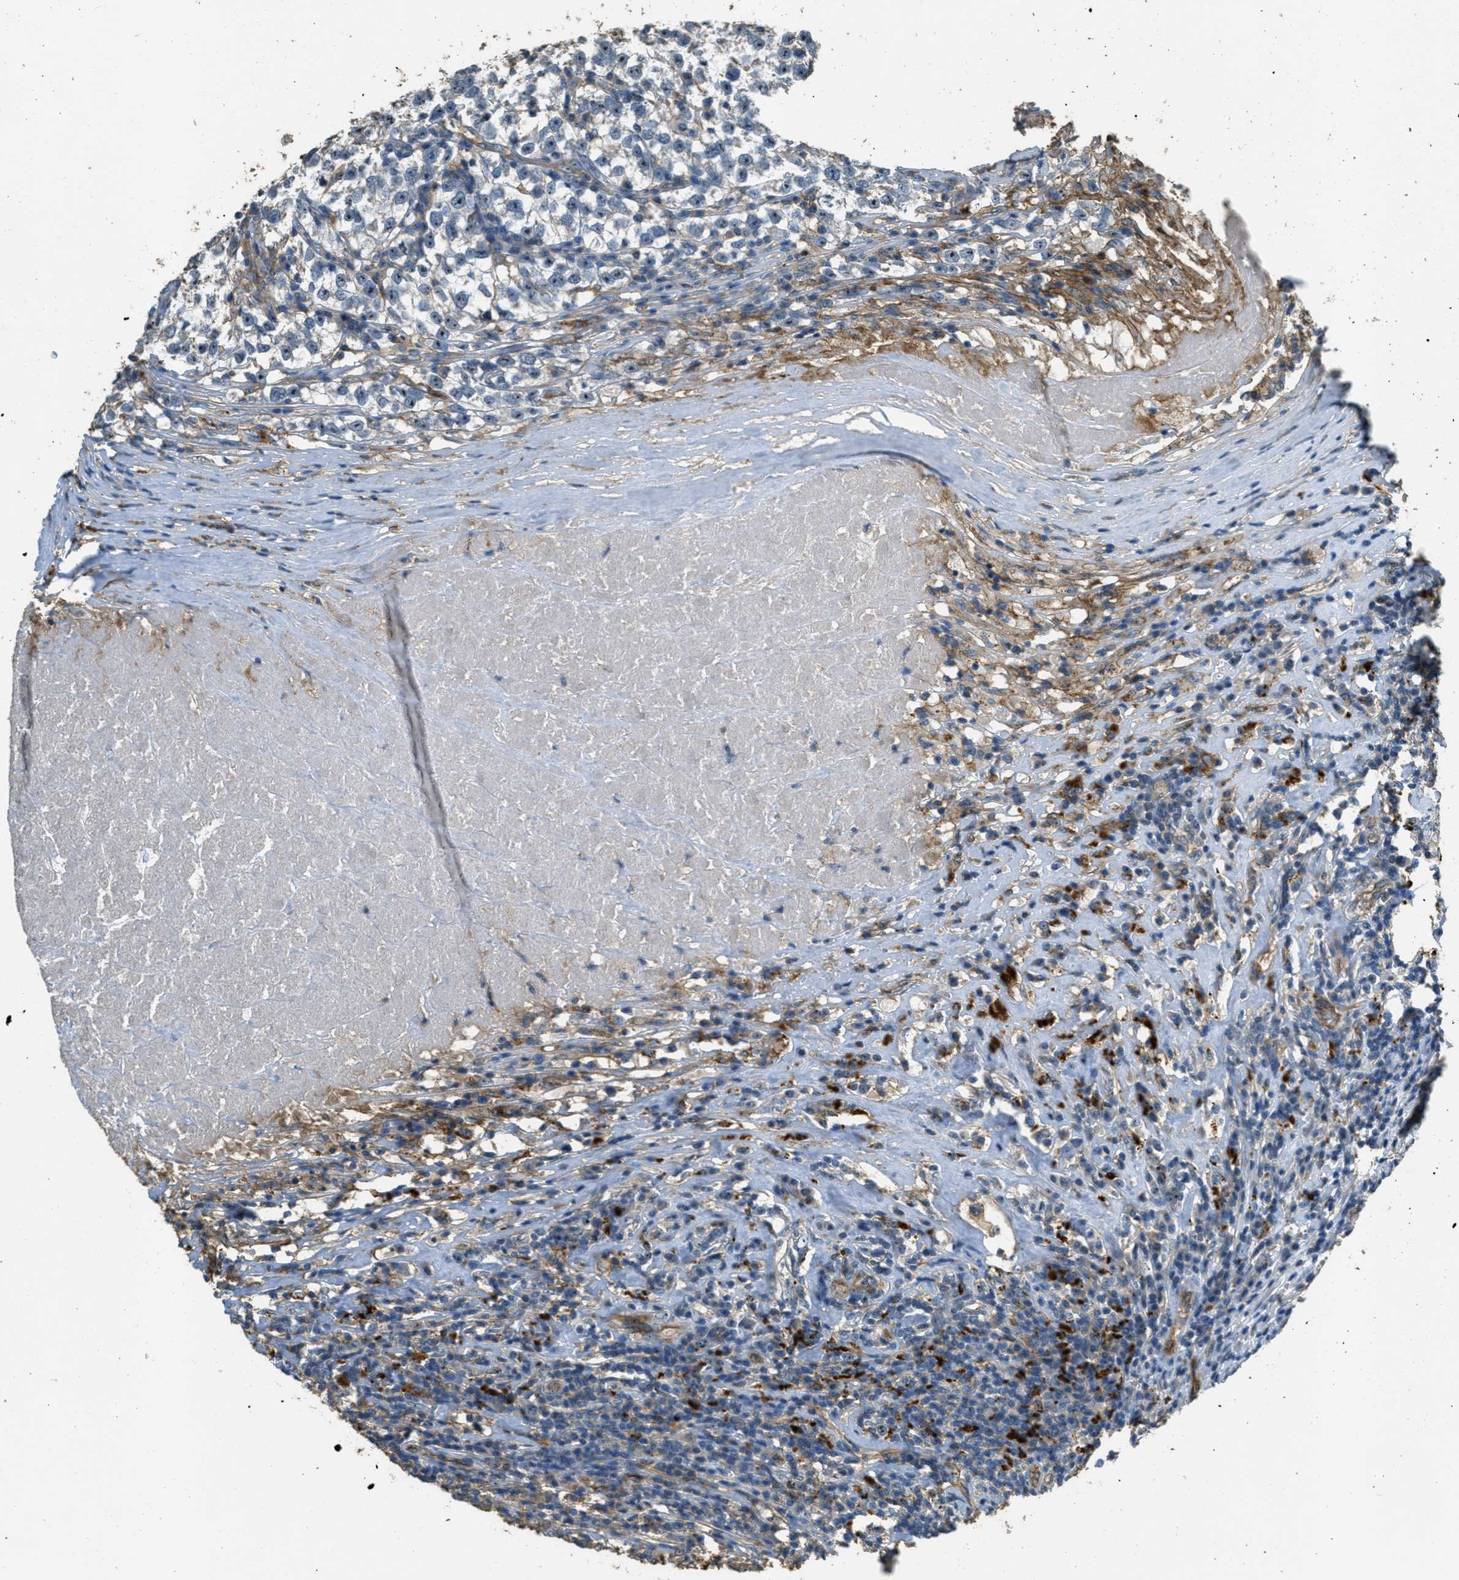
{"staining": {"intensity": "moderate", "quantity": "25%-75%", "location": "nuclear"}, "tissue": "testis cancer", "cell_type": "Tumor cells", "image_type": "cancer", "snomed": [{"axis": "morphology", "description": "Normal tissue, NOS"}, {"axis": "morphology", "description": "Seminoma, NOS"}, {"axis": "topography", "description": "Testis"}], "caption": "Human testis cancer stained with a protein marker exhibits moderate staining in tumor cells.", "gene": "OSMR", "patient": {"sex": "male", "age": 43}}